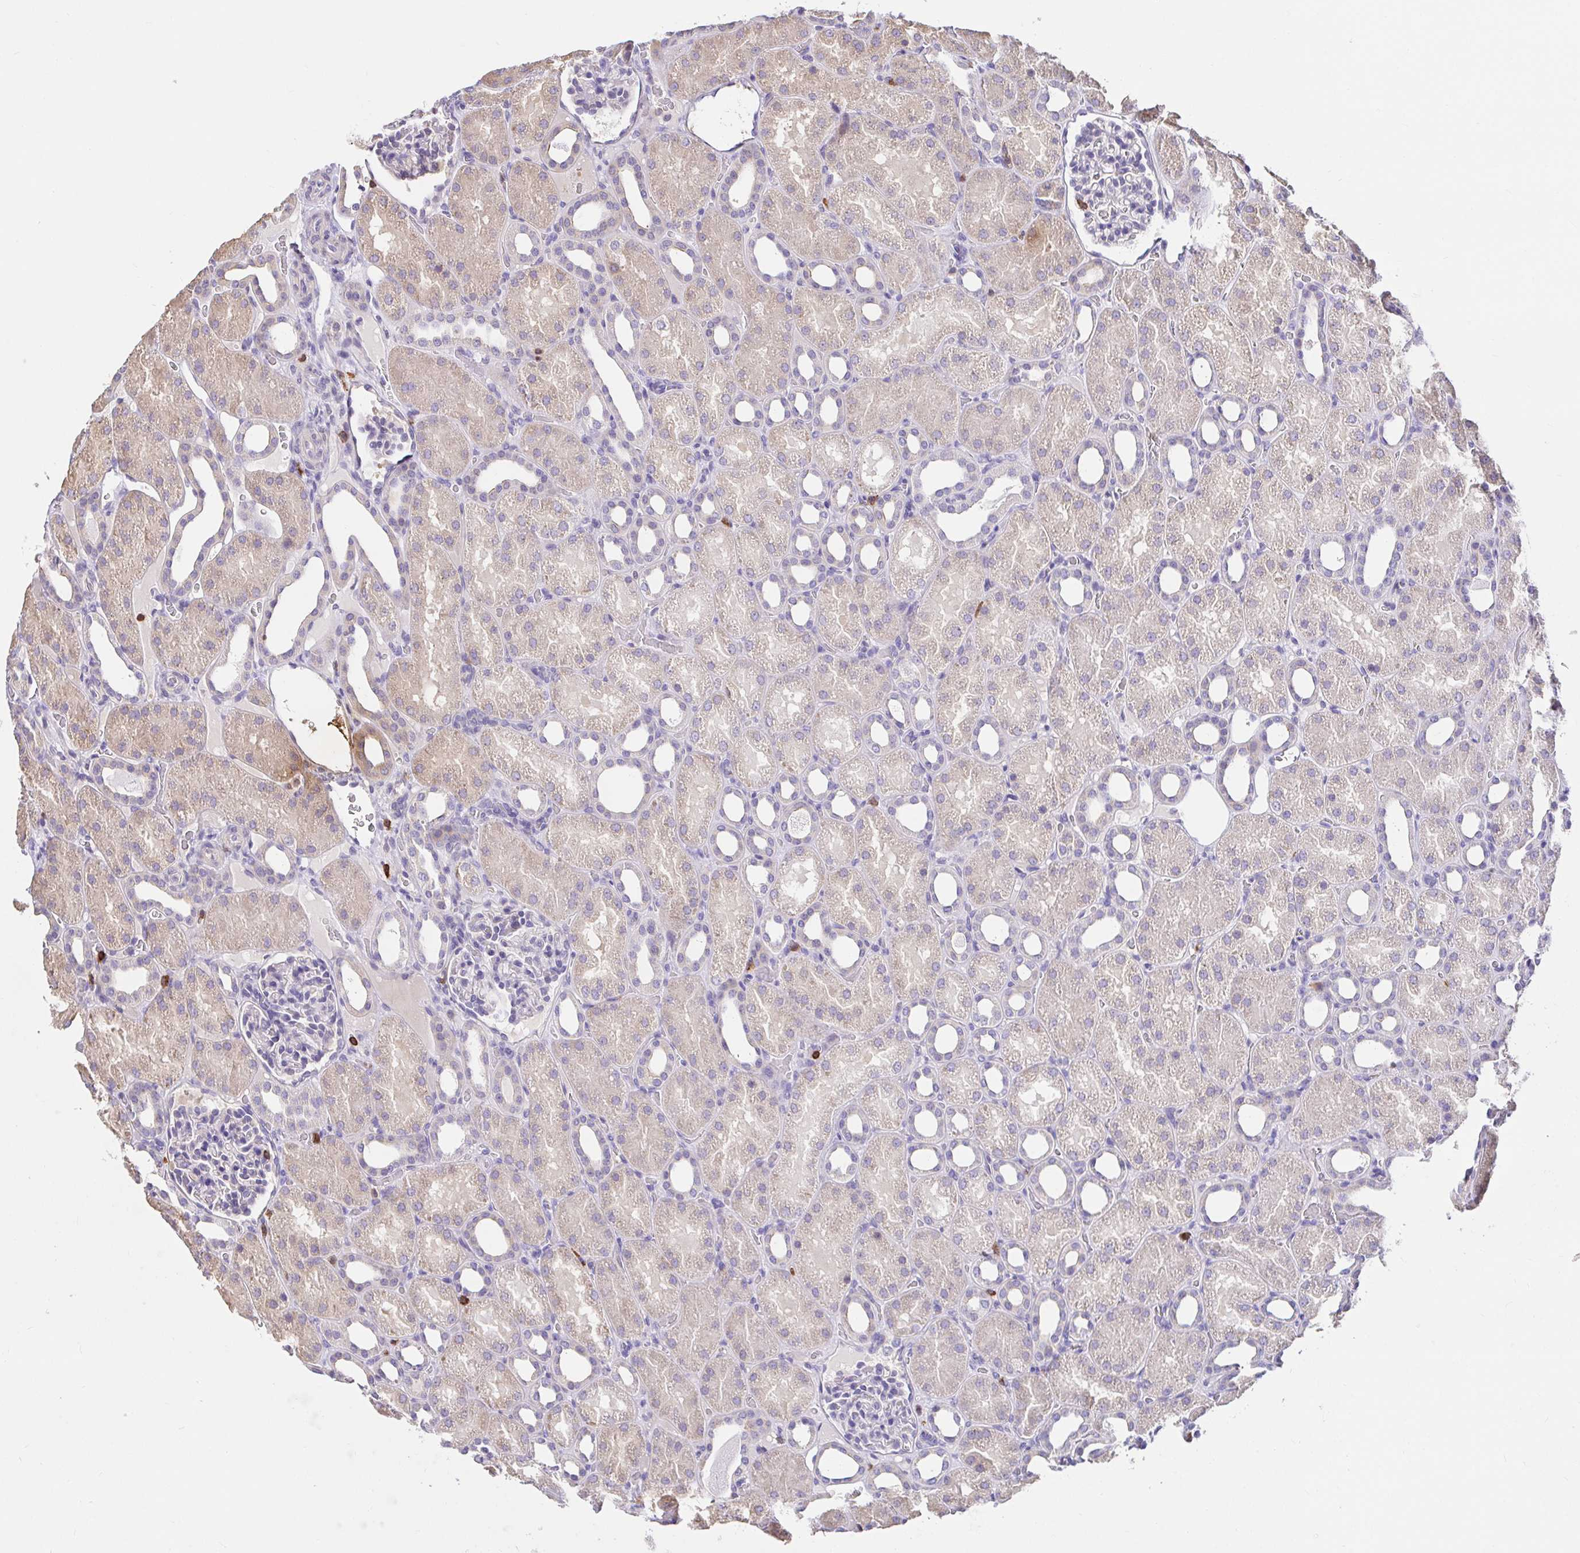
{"staining": {"intensity": "negative", "quantity": "none", "location": "none"}, "tissue": "kidney", "cell_type": "Cells in glomeruli", "image_type": "normal", "snomed": [{"axis": "morphology", "description": "Normal tissue, NOS"}, {"axis": "topography", "description": "Kidney"}], "caption": "Kidney stained for a protein using IHC reveals no positivity cells in glomeruli.", "gene": "SKAP1", "patient": {"sex": "male", "age": 2}}